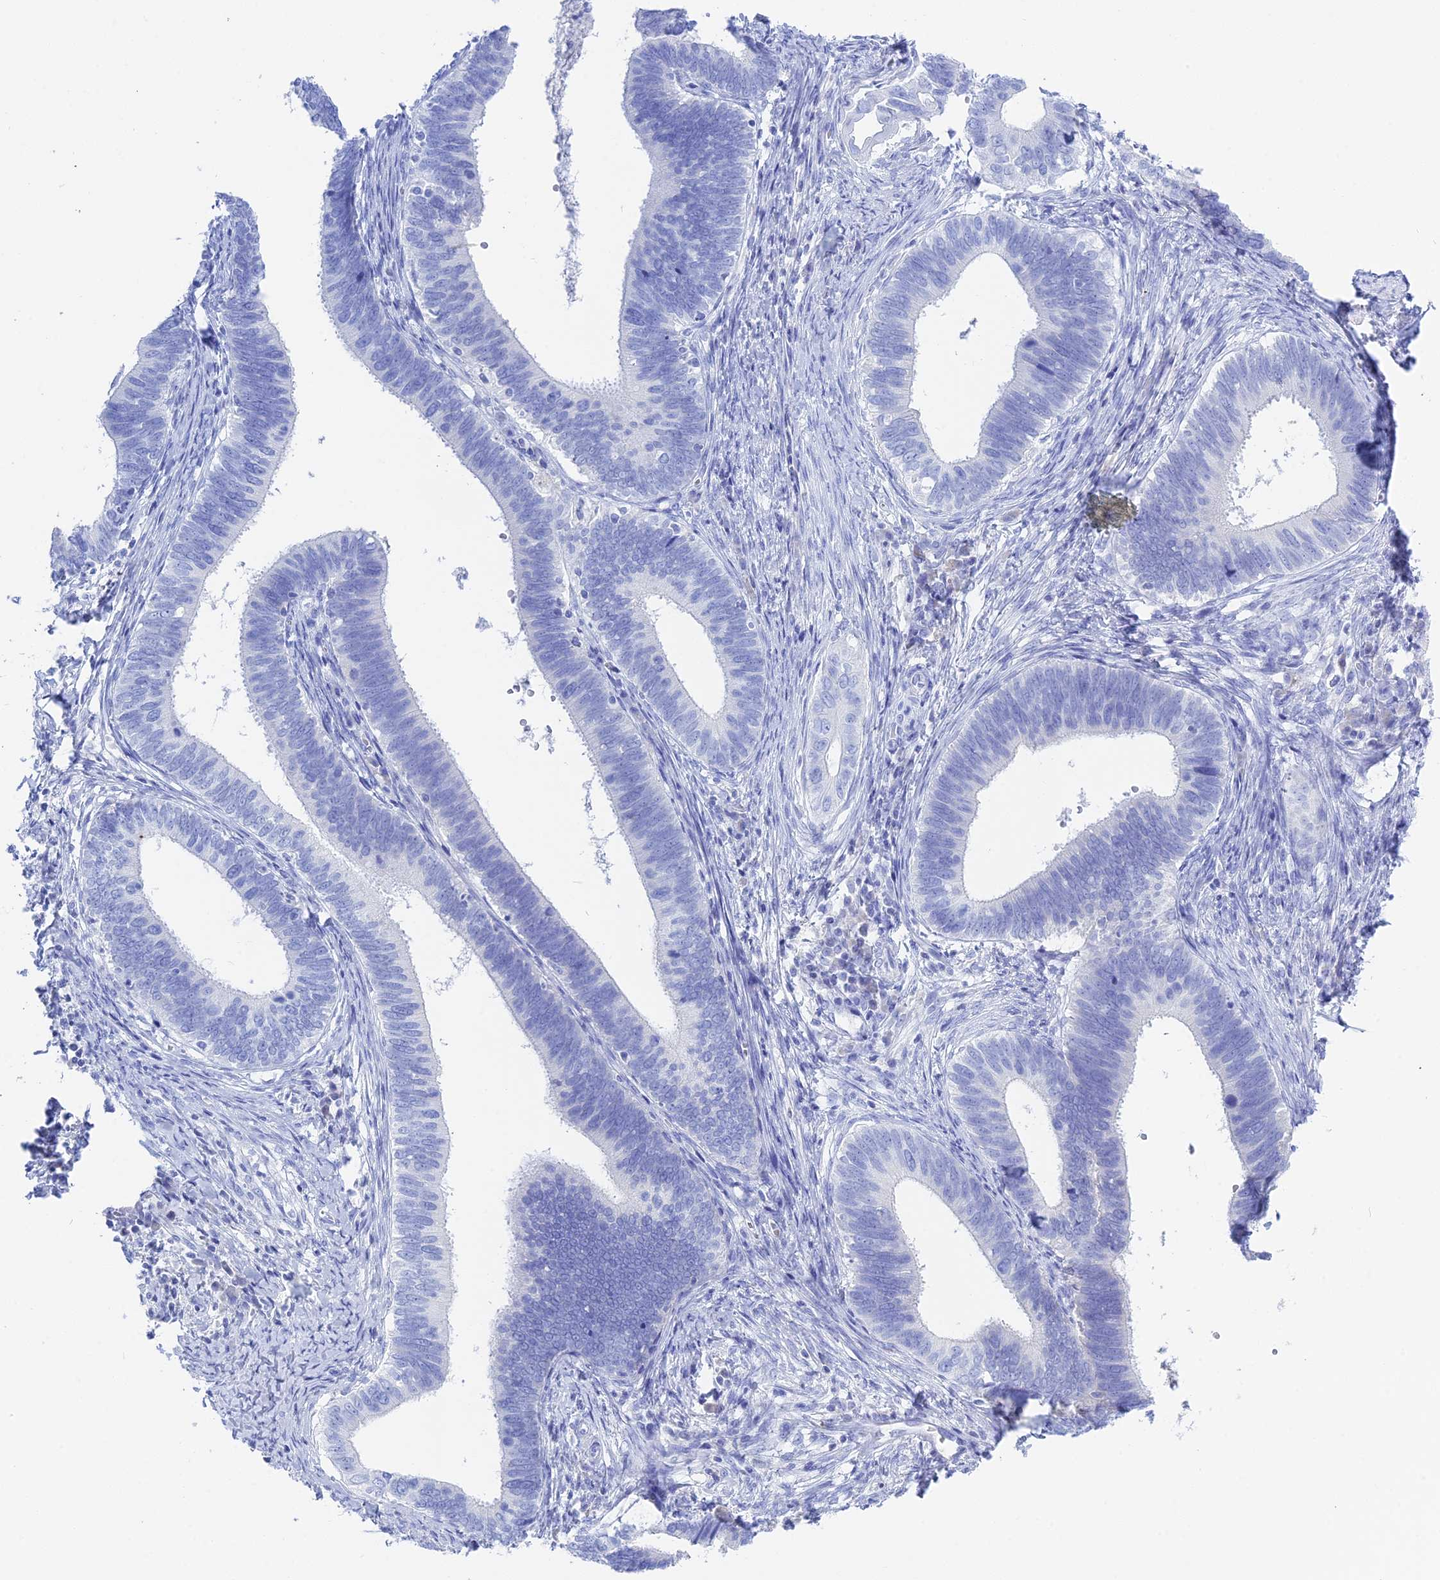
{"staining": {"intensity": "negative", "quantity": "none", "location": "none"}, "tissue": "cervical cancer", "cell_type": "Tumor cells", "image_type": "cancer", "snomed": [{"axis": "morphology", "description": "Adenocarcinoma, NOS"}, {"axis": "topography", "description": "Cervix"}], "caption": "High magnification brightfield microscopy of cervical cancer stained with DAB (3,3'-diaminobenzidine) (brown) and counterstained with hematoxylin (blue): tumor cells show no significant positivity.", "gene": "ADGRA1", "patient": {"sex": "female", "age": 42}}